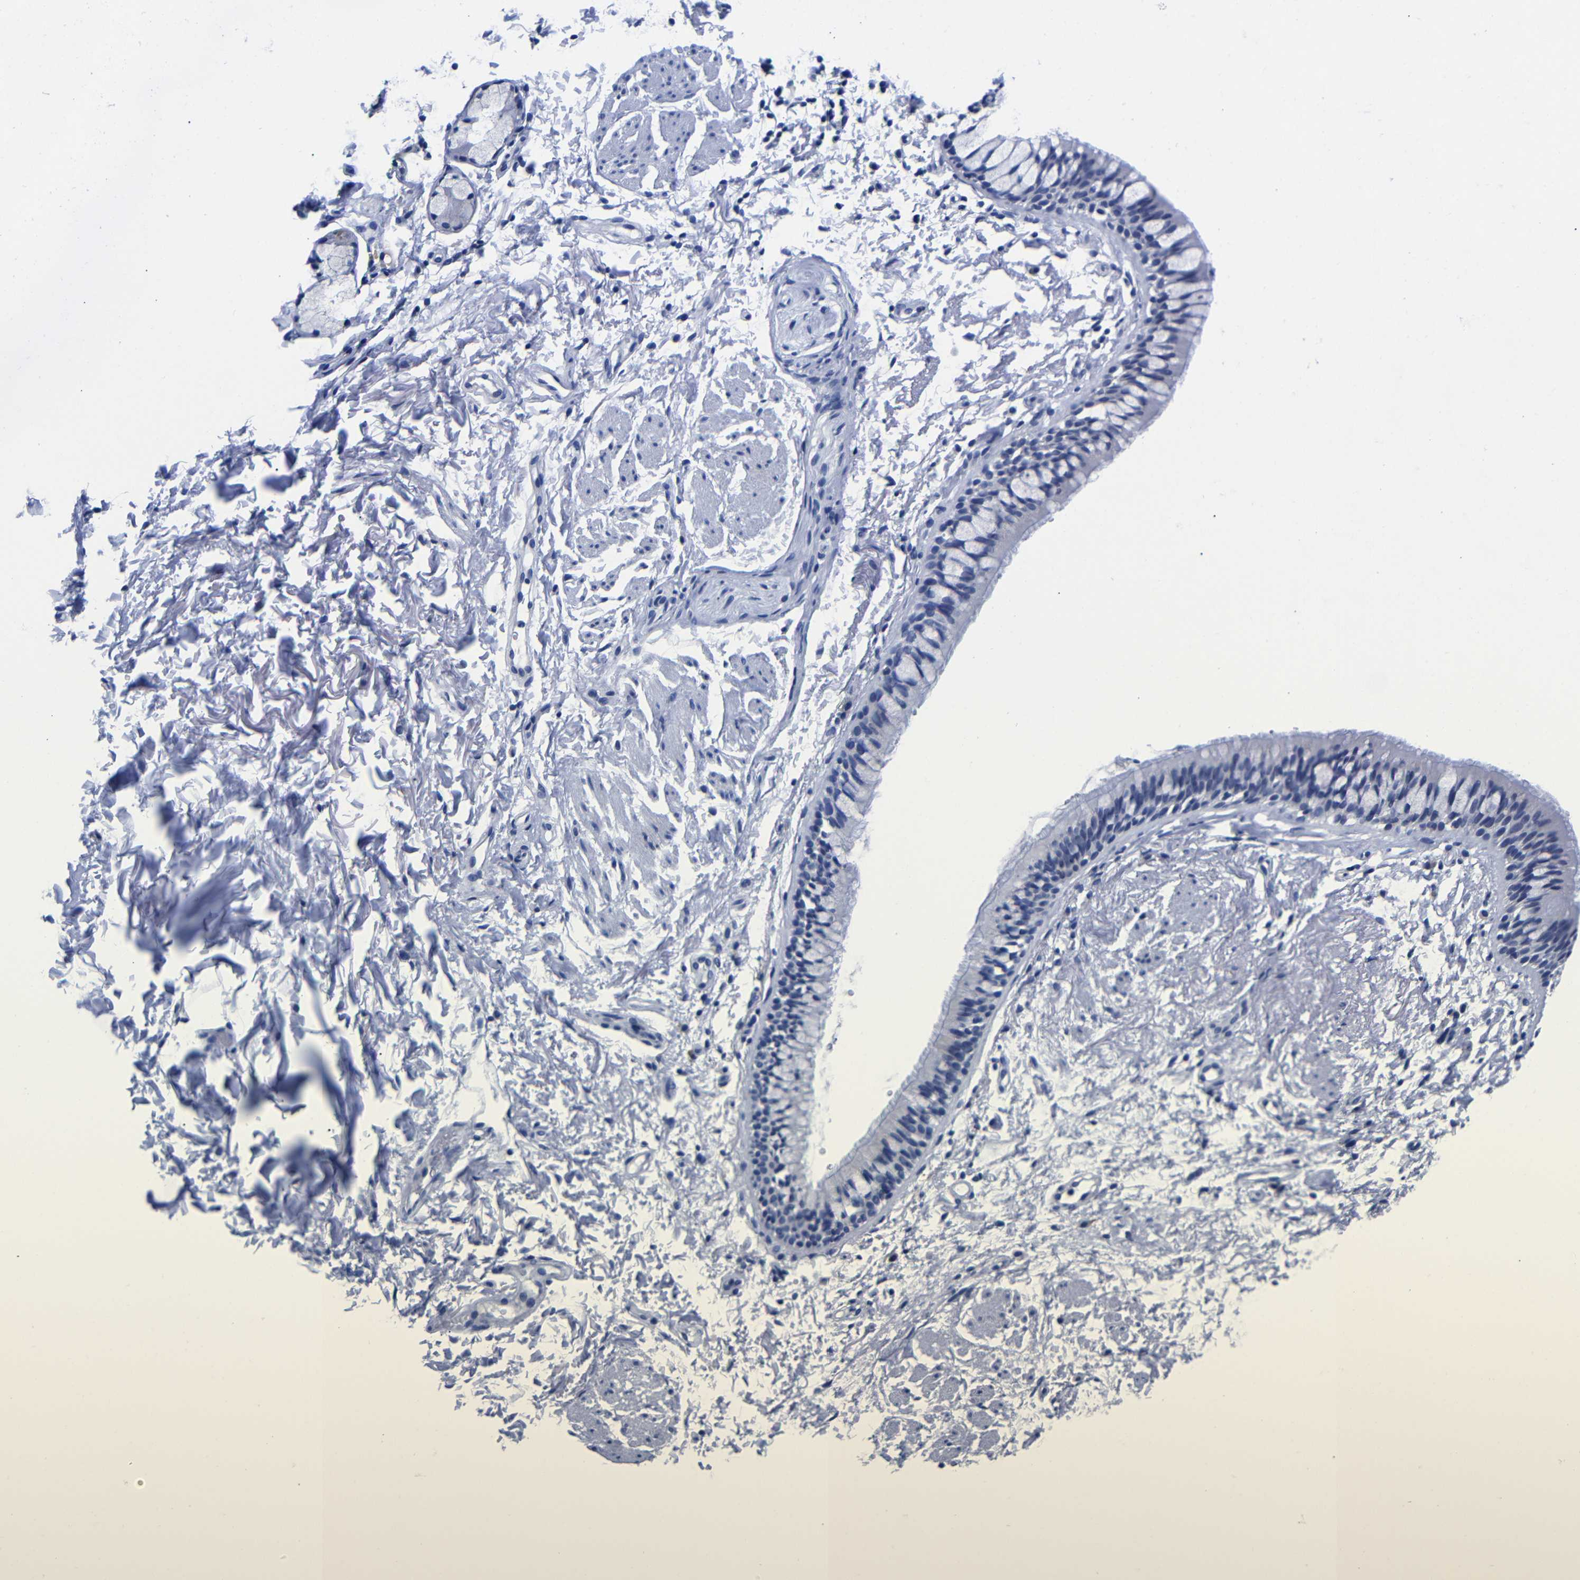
{"staining": {"intensity": "negative", "quantity": "none", "location": "none"}, "tissue": "adipose tissue", "cell_type": "Adipocytes", "image_type": "normal", "snomed": [{"axis": "morphology", "description": "Normal tissue, NOS"}, {"axis": "topography", "description": "Cartilage tissue"}, {"axis": "topography", "description": "Bronchus"}], "caption": "High power microscopy micrograph of an IHC micrograph of benign adipose tissue, revealing no significant expression in adipocytes.", "gene": "CLEC4G", "patient": {"sex": "female", "age": 73}}